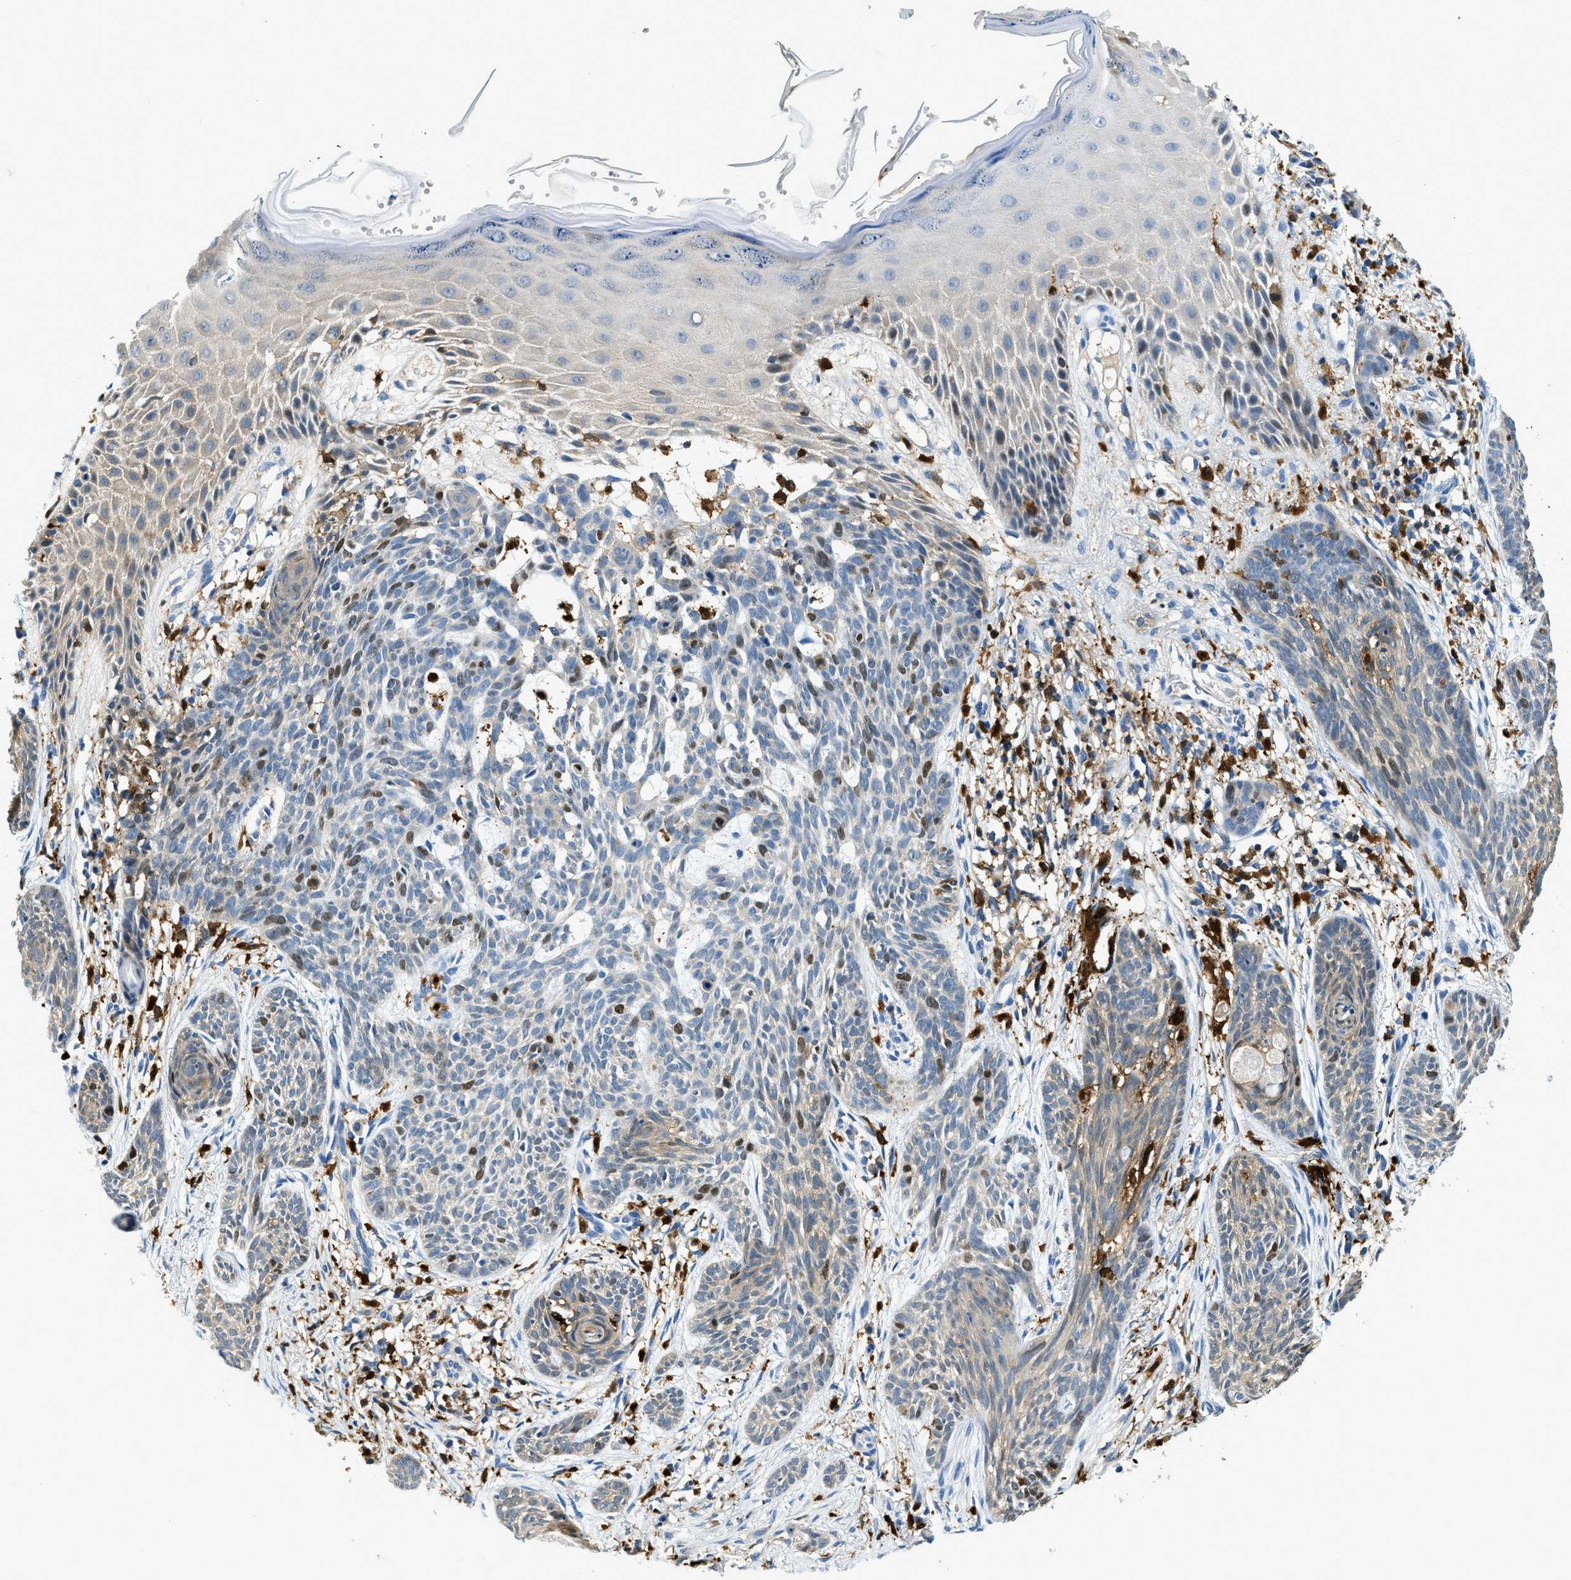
{"staining": {"intensity": "weak", "quantity": "<25%", "location": "nuclear"}, "tissue": "skin cancer", "cell_type": "Tumor cells", "image_type": "cancer", "snomed": [{"axis": "morphology", "description": "Basal cell carcinoma"}, {"axis": "topography", "description": "Skin"}], "caption": "This is an immunohistochemistry photomicrograph of human skin cancer (basal cell carcinoma). There is no staining in tumor cells.", "gene": "CAPG", "patient": {"sex": "female", "age": 59}}